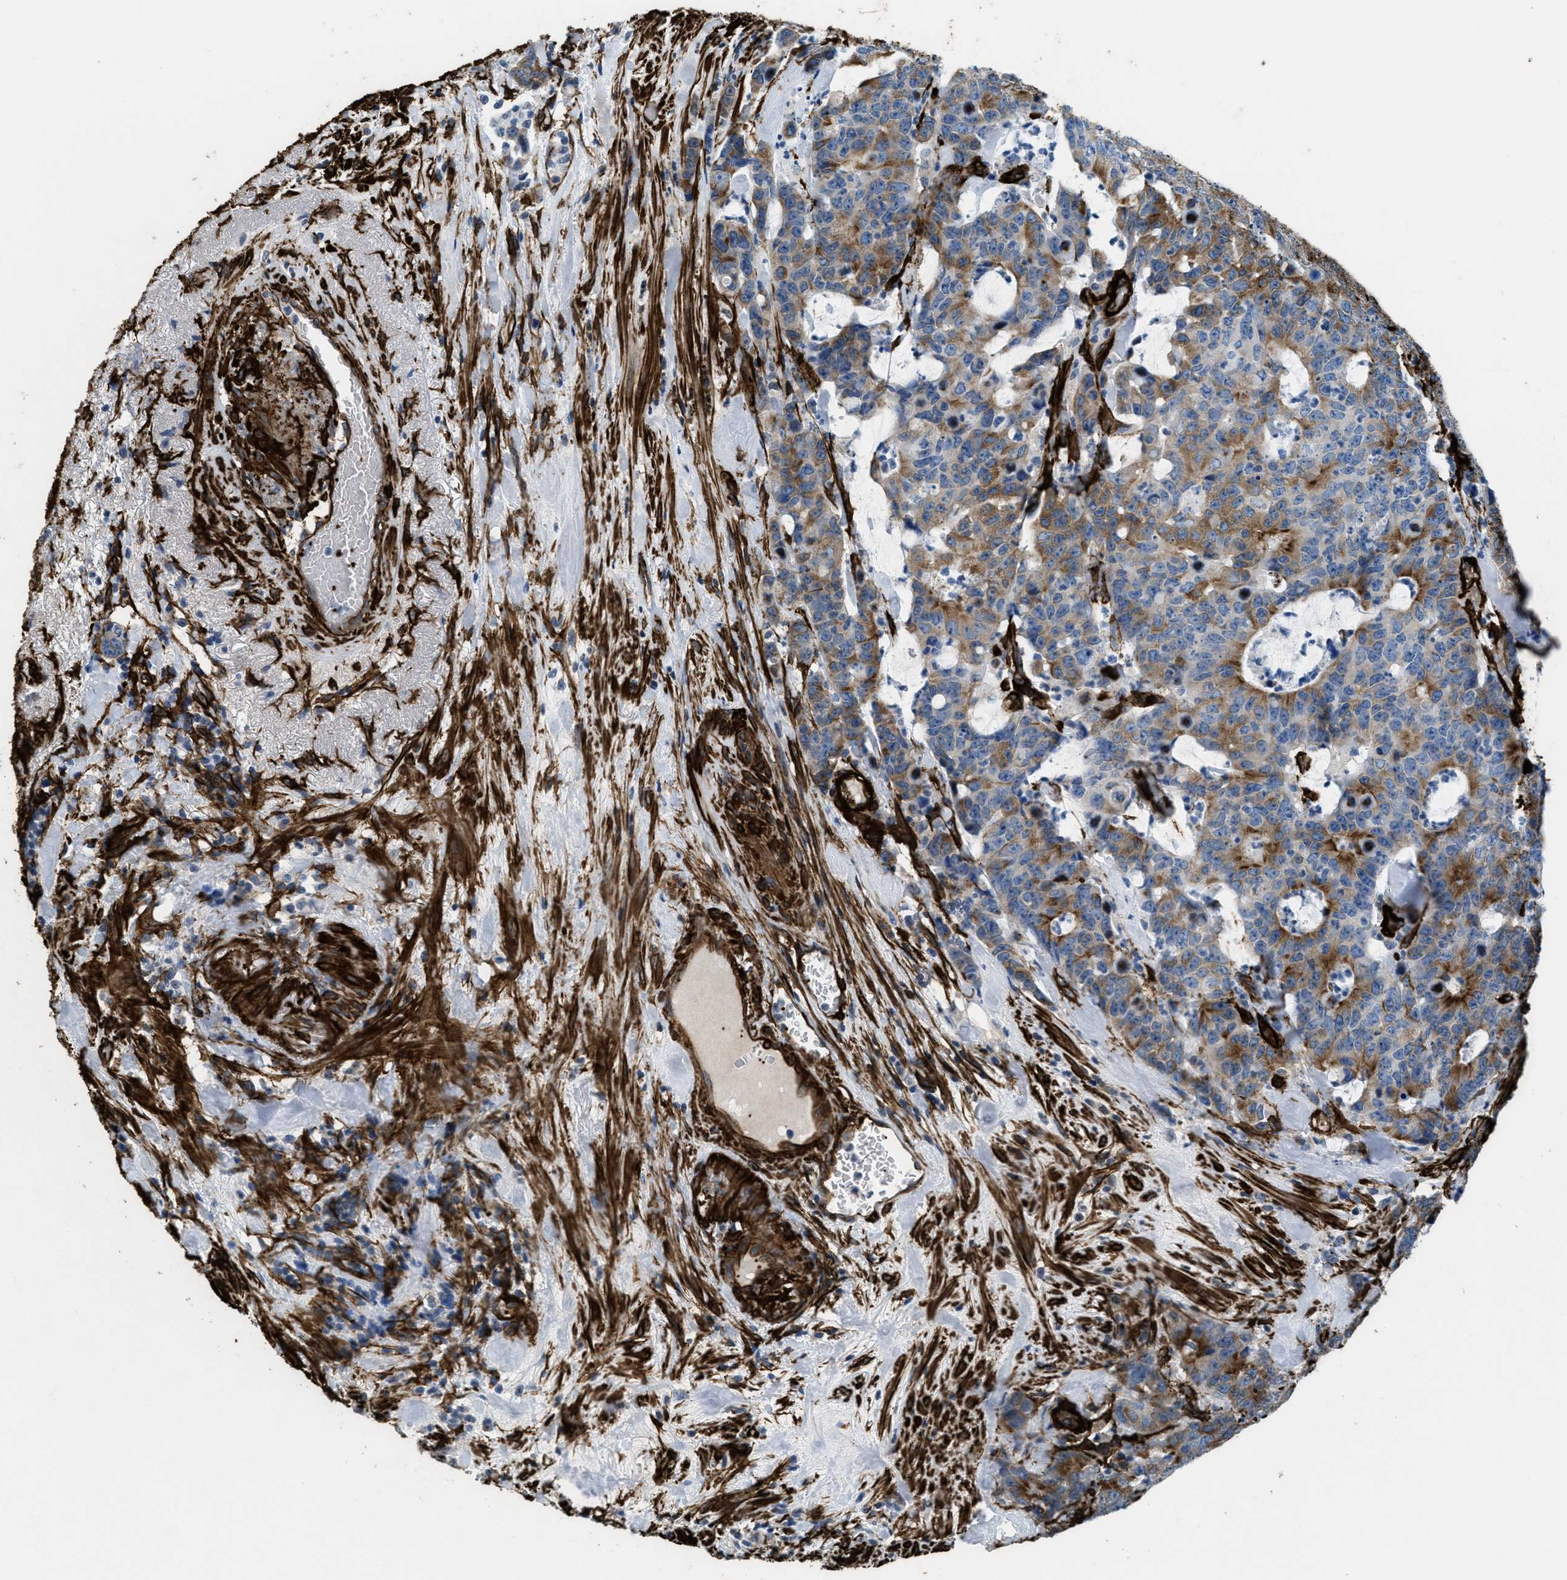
{"staining": {"intensity": "moderate", "quantity": ">75%", "location": "cytoplasmic/membranous"}, "tissue": "colorectal cancer", "cell_type": "Tumor cells", "image_type": "cancer", "snomed": [{"axis": "morphology", "description": "Adenocarcinoma, NOS"}, {"axis": "topography", "description": "Colon"}], "caption": "Moderate cytoplasmic/membranous expression for a protein is identified in approximately >75% of tumor cells of adenocarcinoma (colorectal) using immunohistochemistry (IHC).", "gene": "CALD1", "patient": {"sex": "female", "age": 86}}